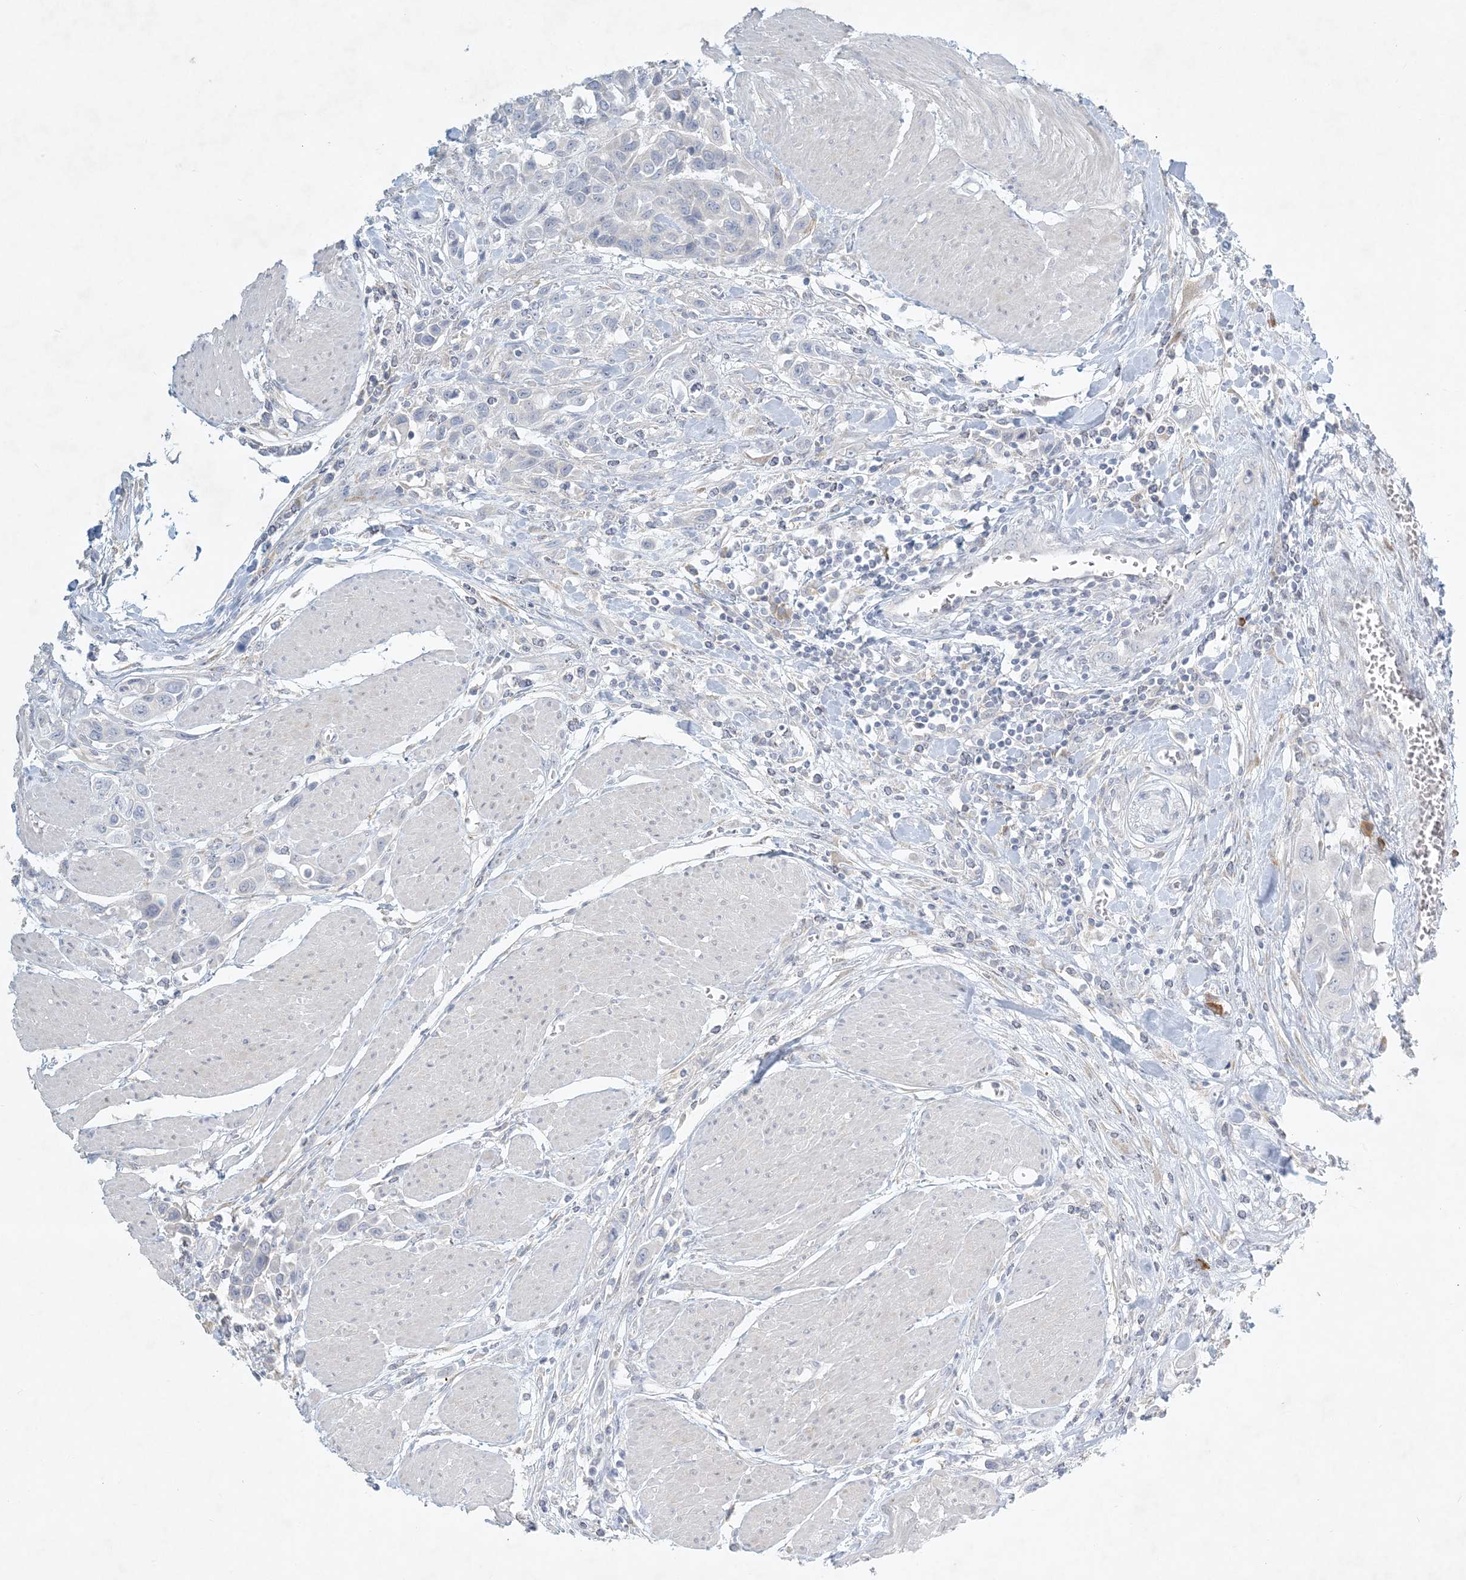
{"staining": {"intensity": "negative", "quantity": "none", "location": "none"}, "tissue": "urothelial cancer", "cell_type": "Tumor cells", "image_type": "cancer", "snomed": [{"axis": "morphology", "description": "Urothelial carcinoma, High grade"}, {"axis": "topography", "description": "Urinary bladder"}], "caption": "Immunohistochemical staining of human urothelial cancer shows no significant staining in tumor cells.", "gene": "ZNF385D", "patient": {"sex": "male", "age": 50}}